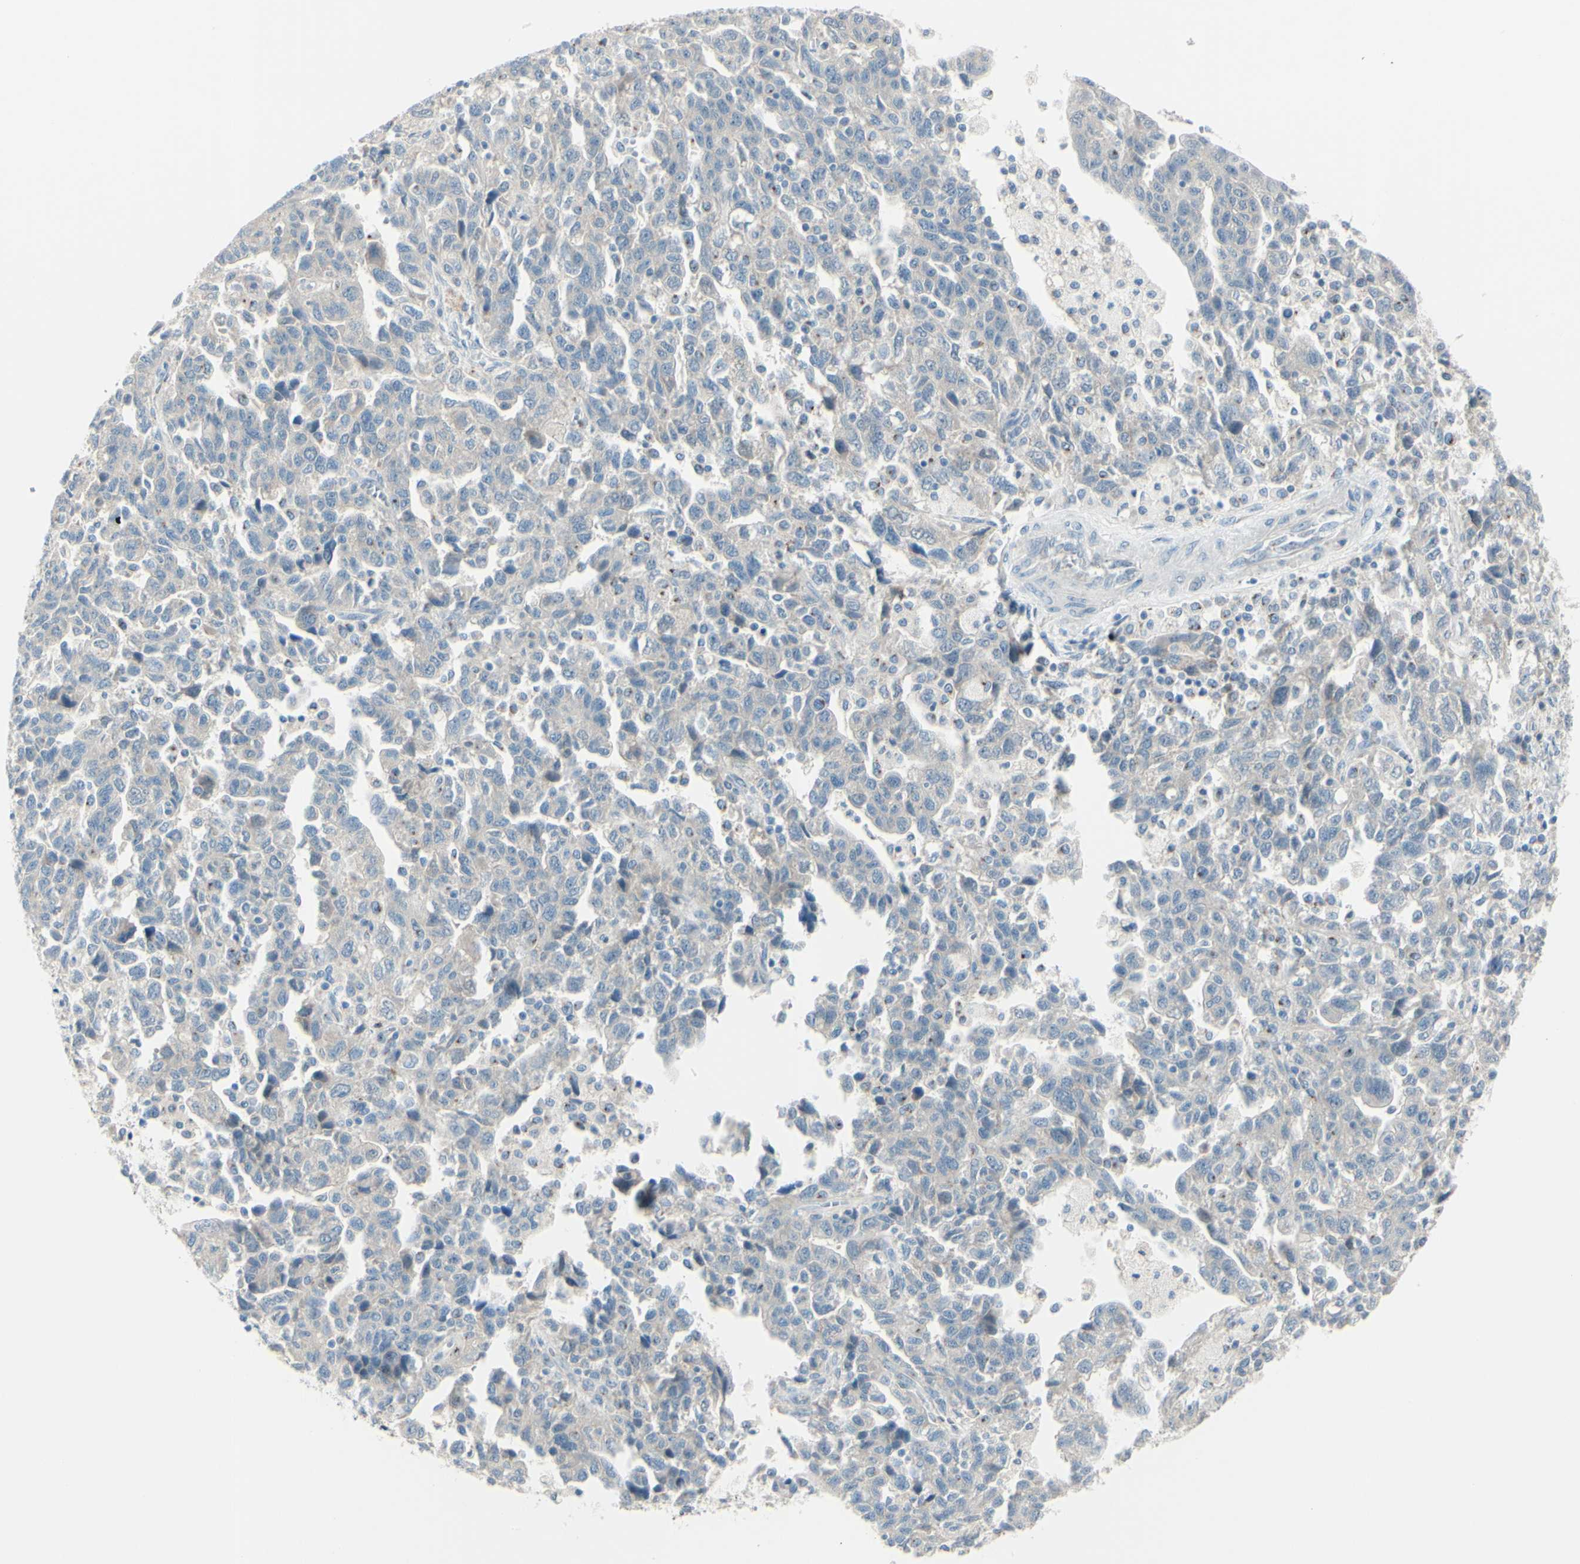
{"staining": {"intensity": "weak", "quantity": "<25%", "location": "cytoplasmic/membranous"}, "tissue": "ovarian cancer", "cell_type": "Tumor cells", "image_type": "cancer", "snomed": [{"axis": "morphology", "description": "Carcinoma, NOS"}, {"axis": "morphology", "description": "Cystadenocarcinoma, serous, NOS"}, {"axis": "topography", "description": "Ovary"}], "caption": "DAB immunohistochemical staining of ovarian cancer (serous cystadenocarcinoma) exhibits no significant staining in tumor cells. (Stains: DAB (3,3'-diaminobenzidine) immunohistochemistry (IHC) with hematoxylin counter stain, Microscopy: brightfield microscopy at high magnification).", "gene": "B4GALT1", "patient": {"sex": "female", "age": 69}}